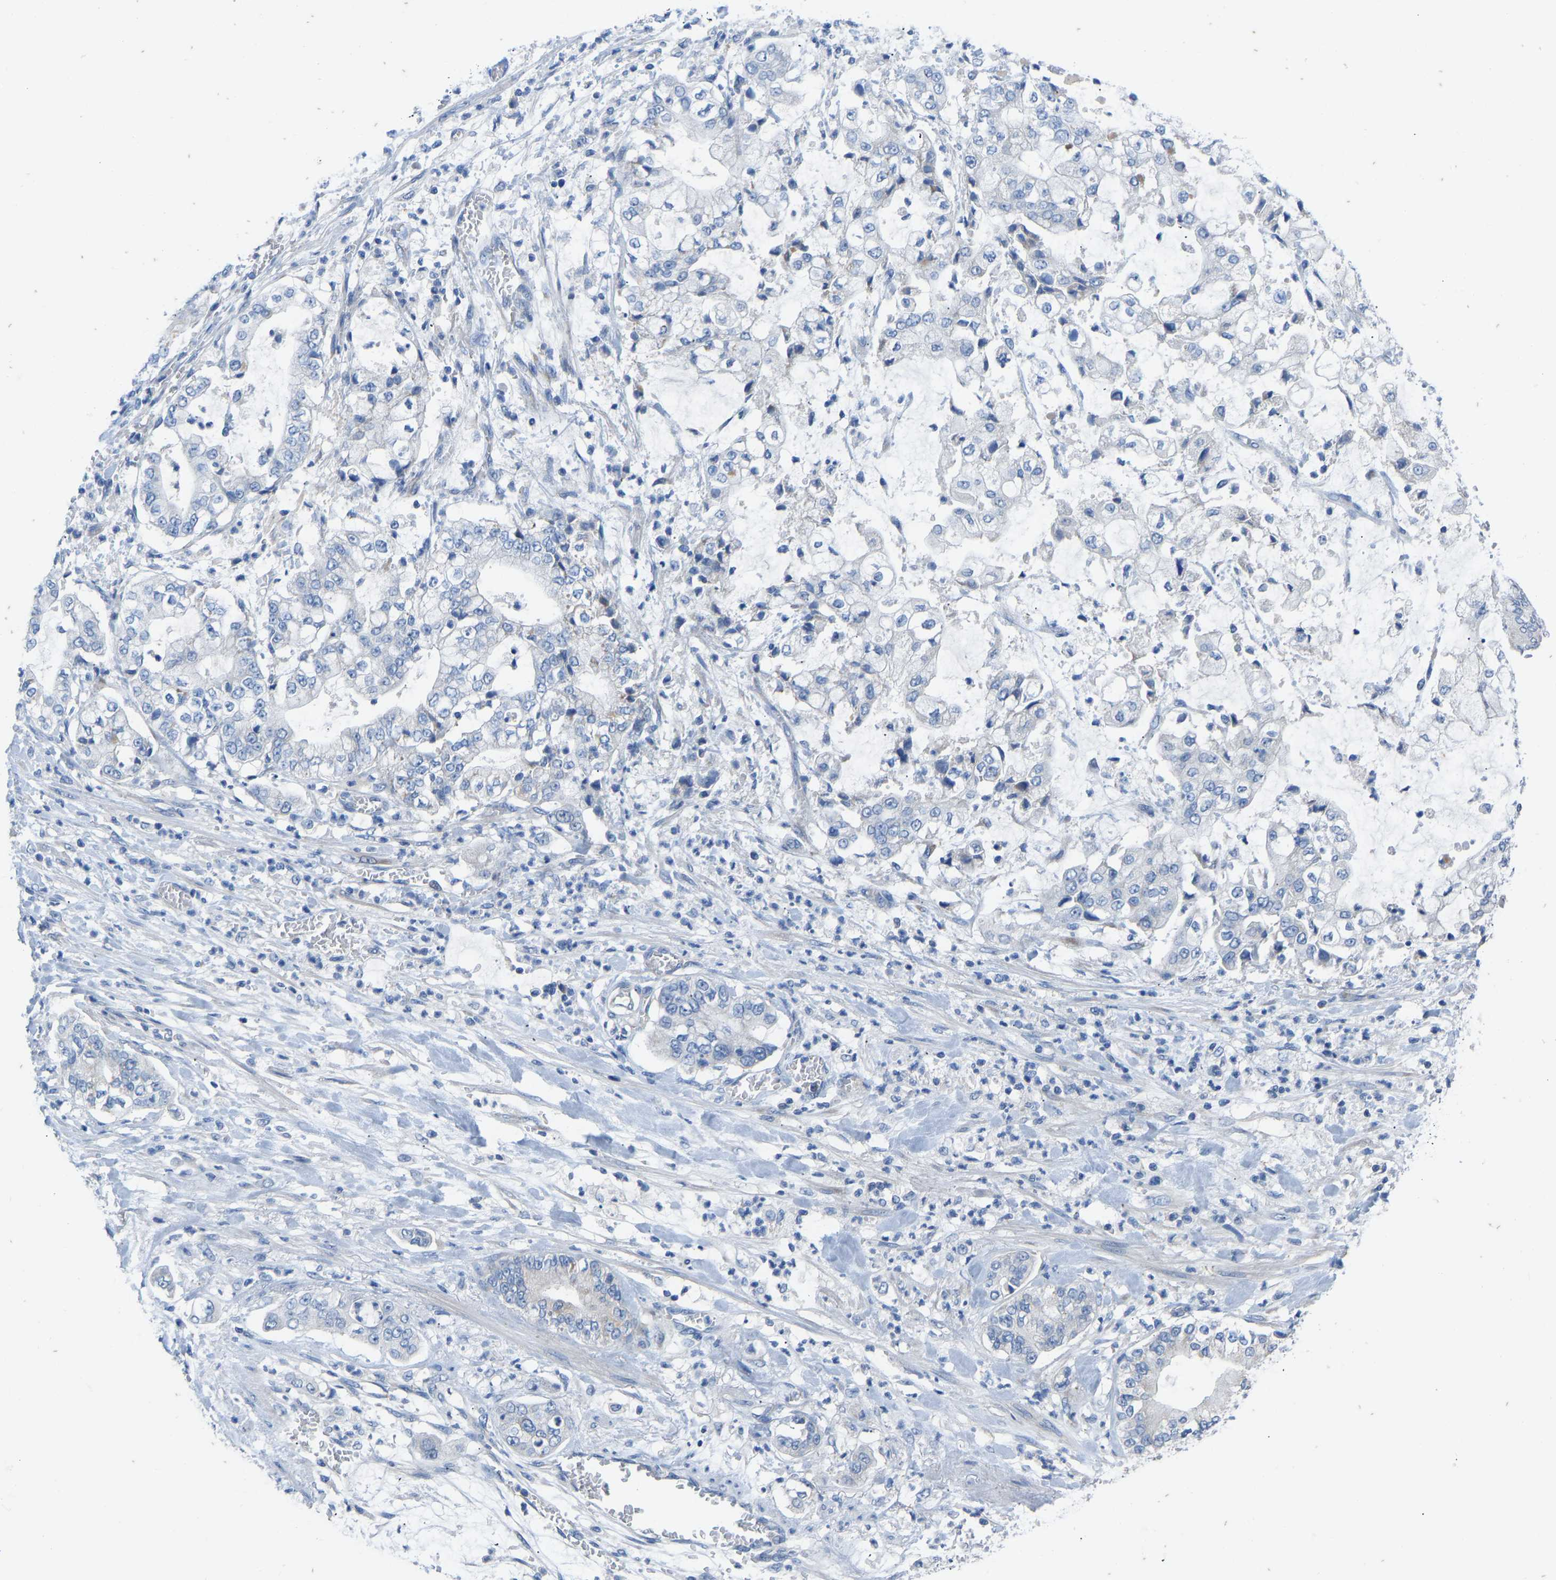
{"staining": {"intensity": "negative", "quantity": "none", "location": "none"}, "tissue": "stomach cancer", "cell_type": "Tumor cells", "image_type": "cancer", "snomed": [{"axis": "morphology", "description": "Adenocarcinoma, NOS"}, {"axis": "topography", "description": "Stomach"}], "caption": "IHC micrograph of stomach cancer (adenocarcinoma) stained for a protein (brown), which shows no staining in tumor cells.", "gene": "OLIG2", "patient": {"sex": "male", "age": 76}}